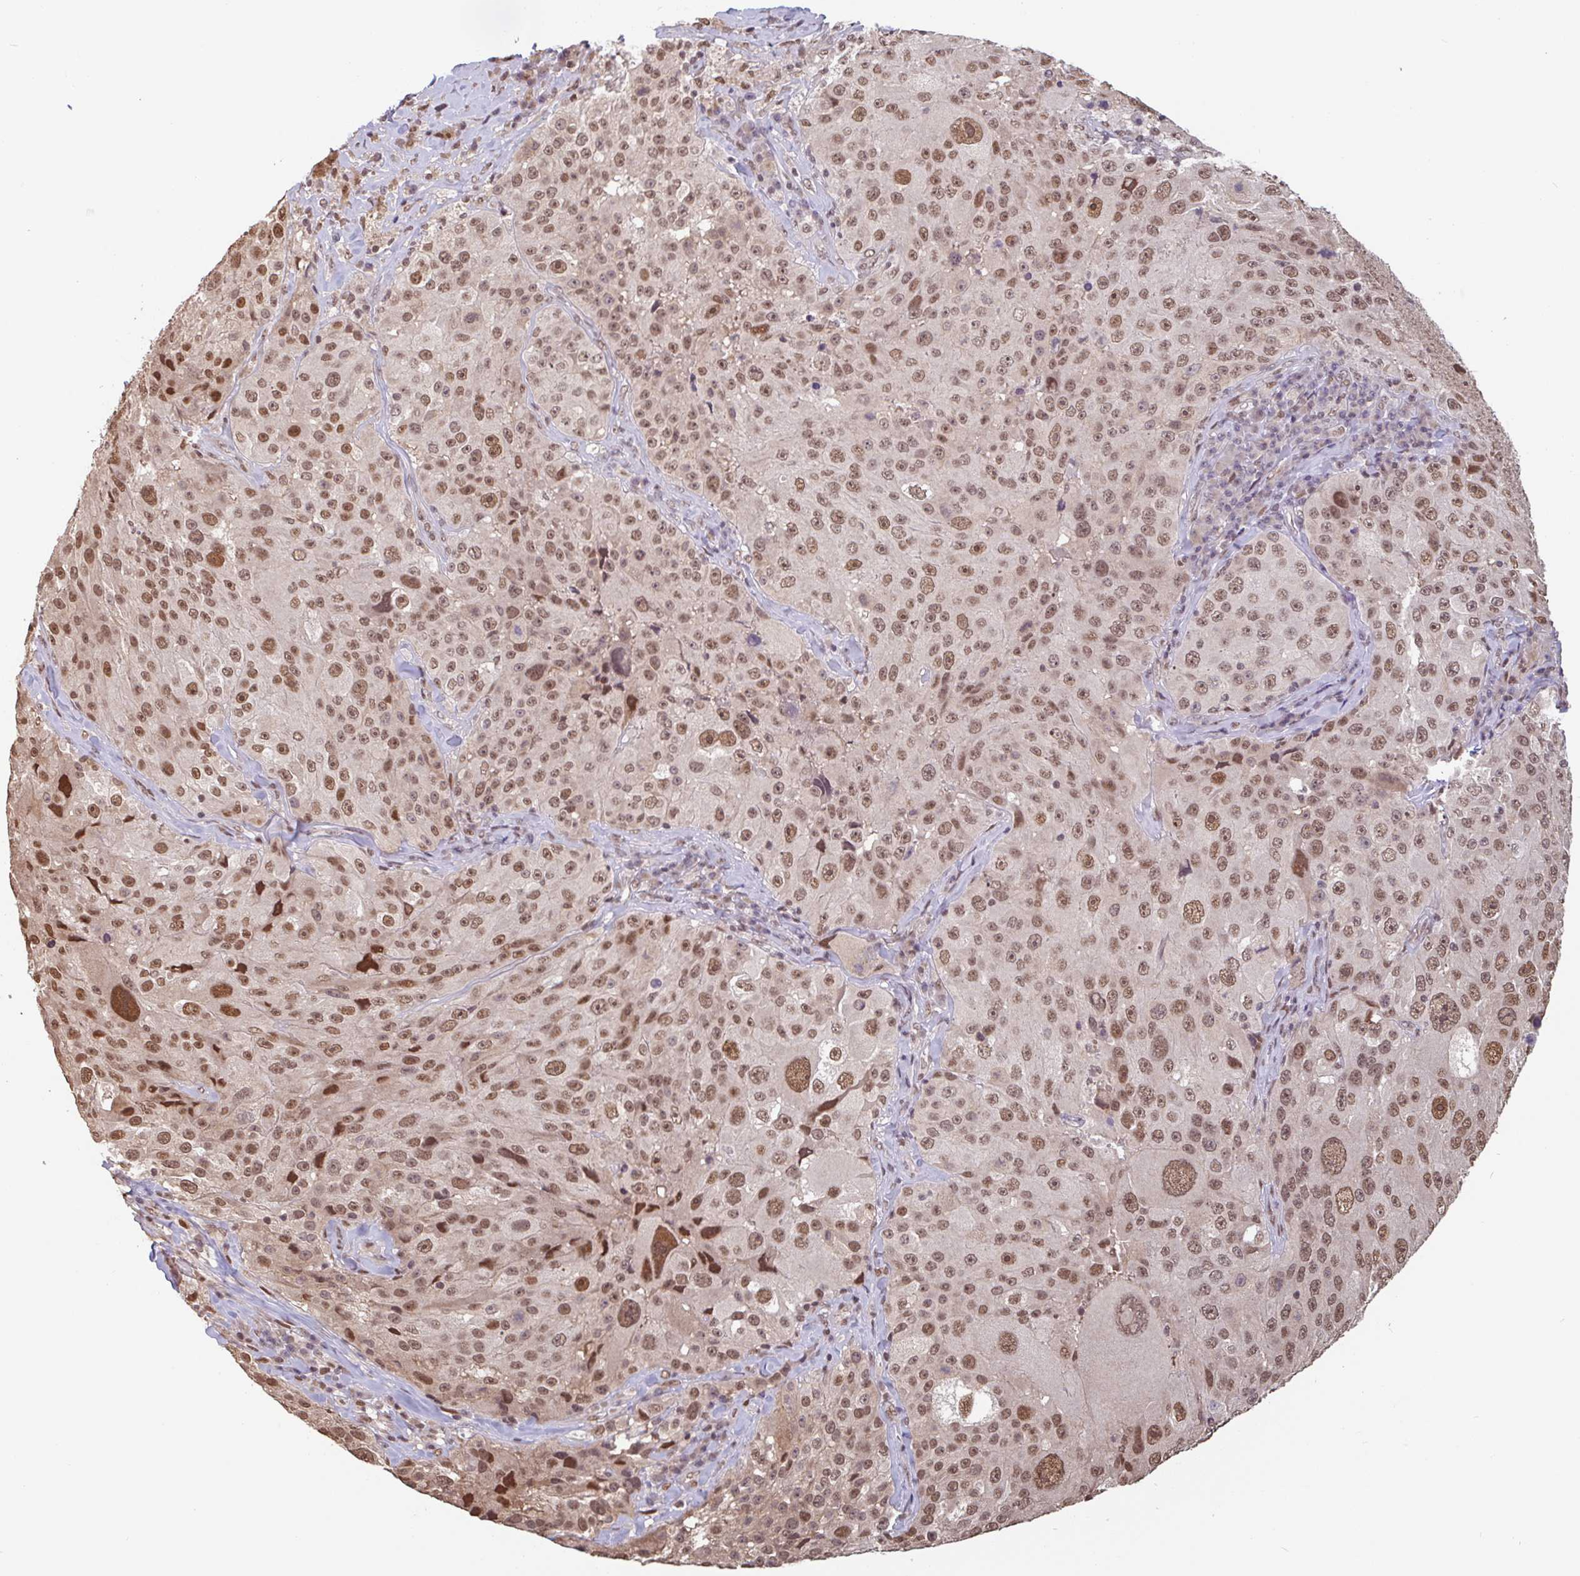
{"staining": {"intensity": "moderate", "quantity": ">75%", "location": "nuclear"}, "tissue": "melanoma", "cell_type": "Tumor cells", "image_type": "cancer", "snomed": [{"axis": "morphology", "description": "Malignant melanoma, Metastatic site"}, {"axis": "topography", "description": "Lymph node"}], "caption": "Malignant melanoma (metastatic site) tissue displays moderate nuclear expression in about >75% of tumor cells, visualized by immunohistochemistry.", "gene": "DR1", "patient": {"sex": "male", "age": 62}}